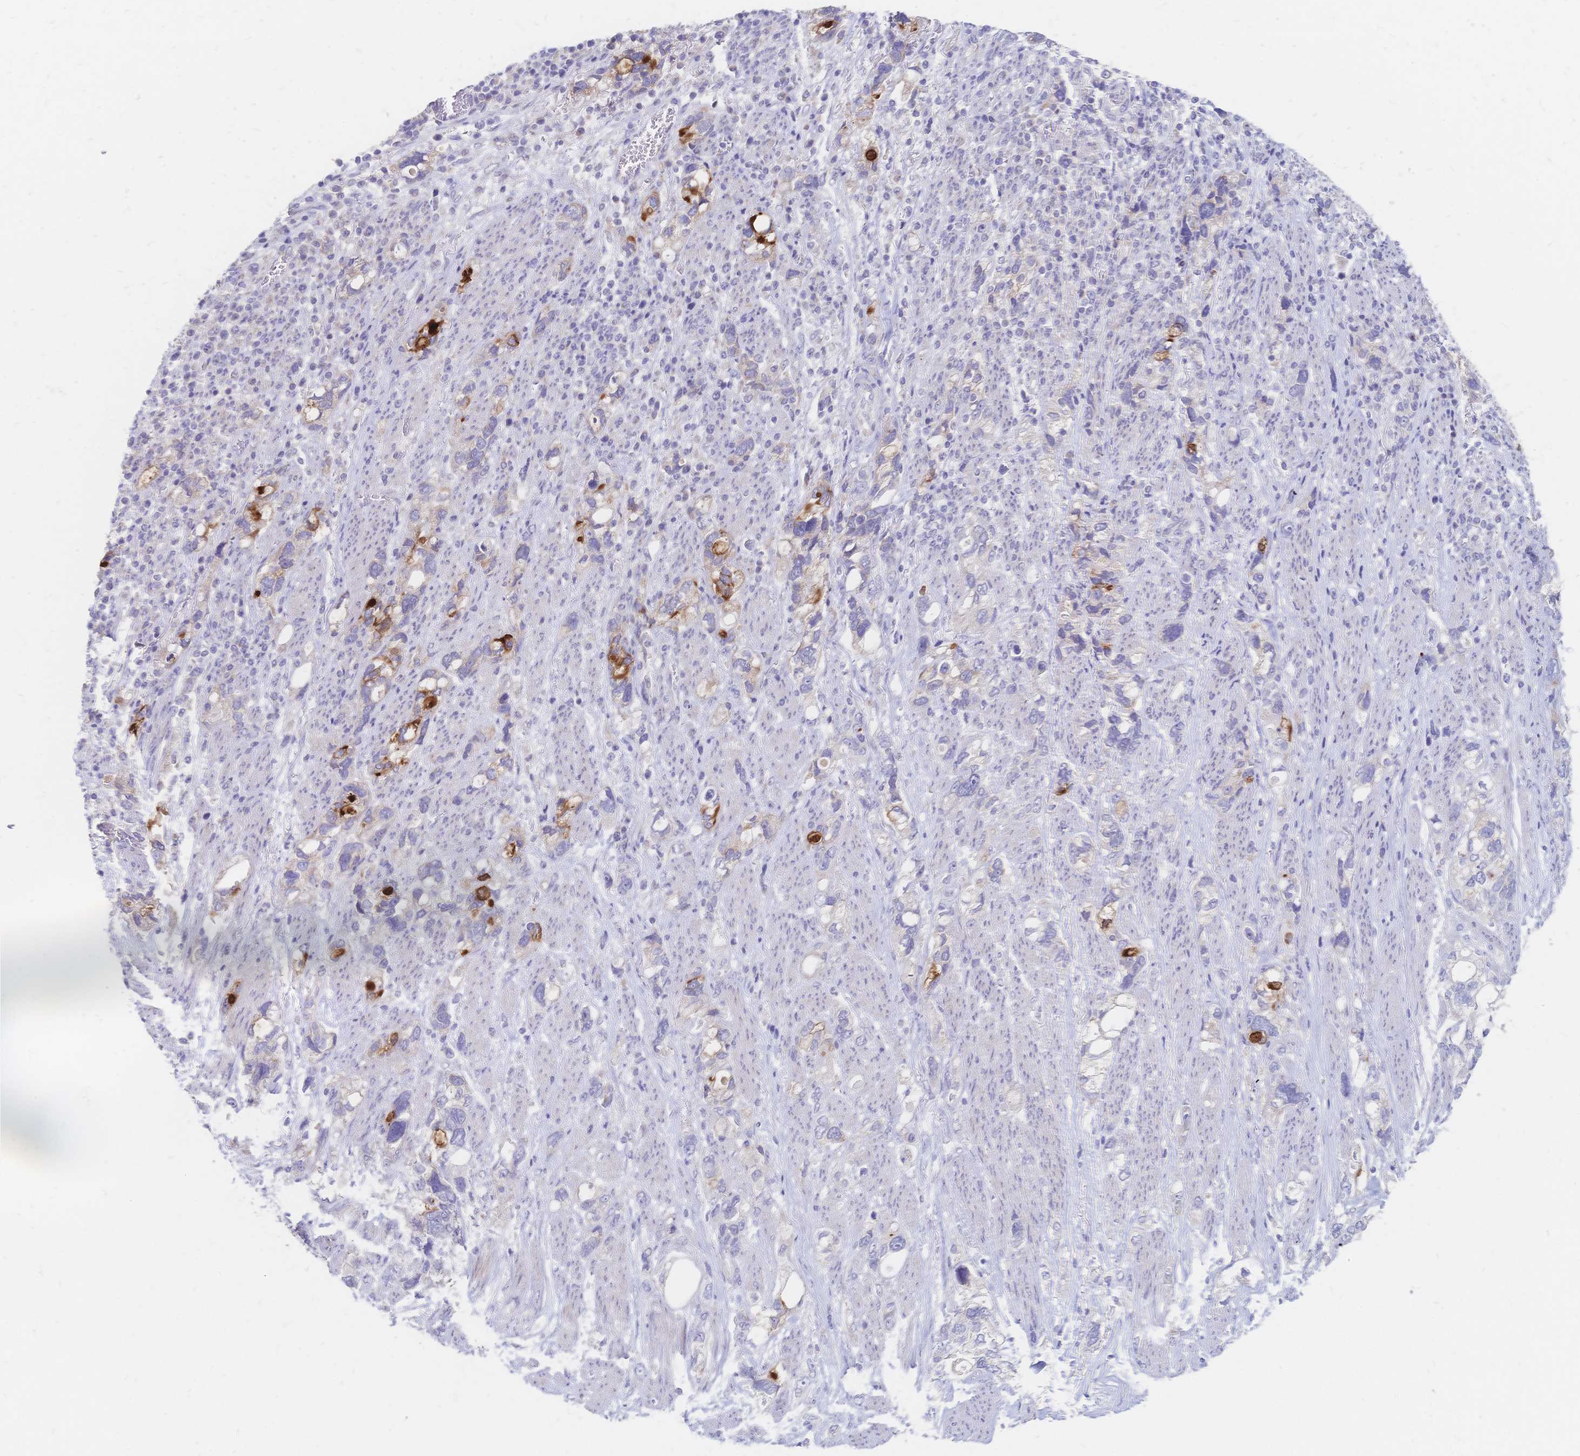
{"staining": {"intensity": "moderate", "quantity": "<25%", "location": "cytoplasmic/membranous"}, "tissue": "stomach cancer", "cell_type": "Tumor cells", "image_type": "cancer", "snomed": [{"axis": "morphology", "description": "Adenocarcinoma, NOS"}, {"axis": "topography", "description": "Stomach, upper"}], "caption": "Protein positivity by immunohistochemistry (IHC) reveals moderate cytoplasmic/membranous staining in approximately <25% of tumor cells in stomach cancer (adenocarcinoma).", "gene": "VWC2L", "patient": {"sex": "female", "age": 81}}